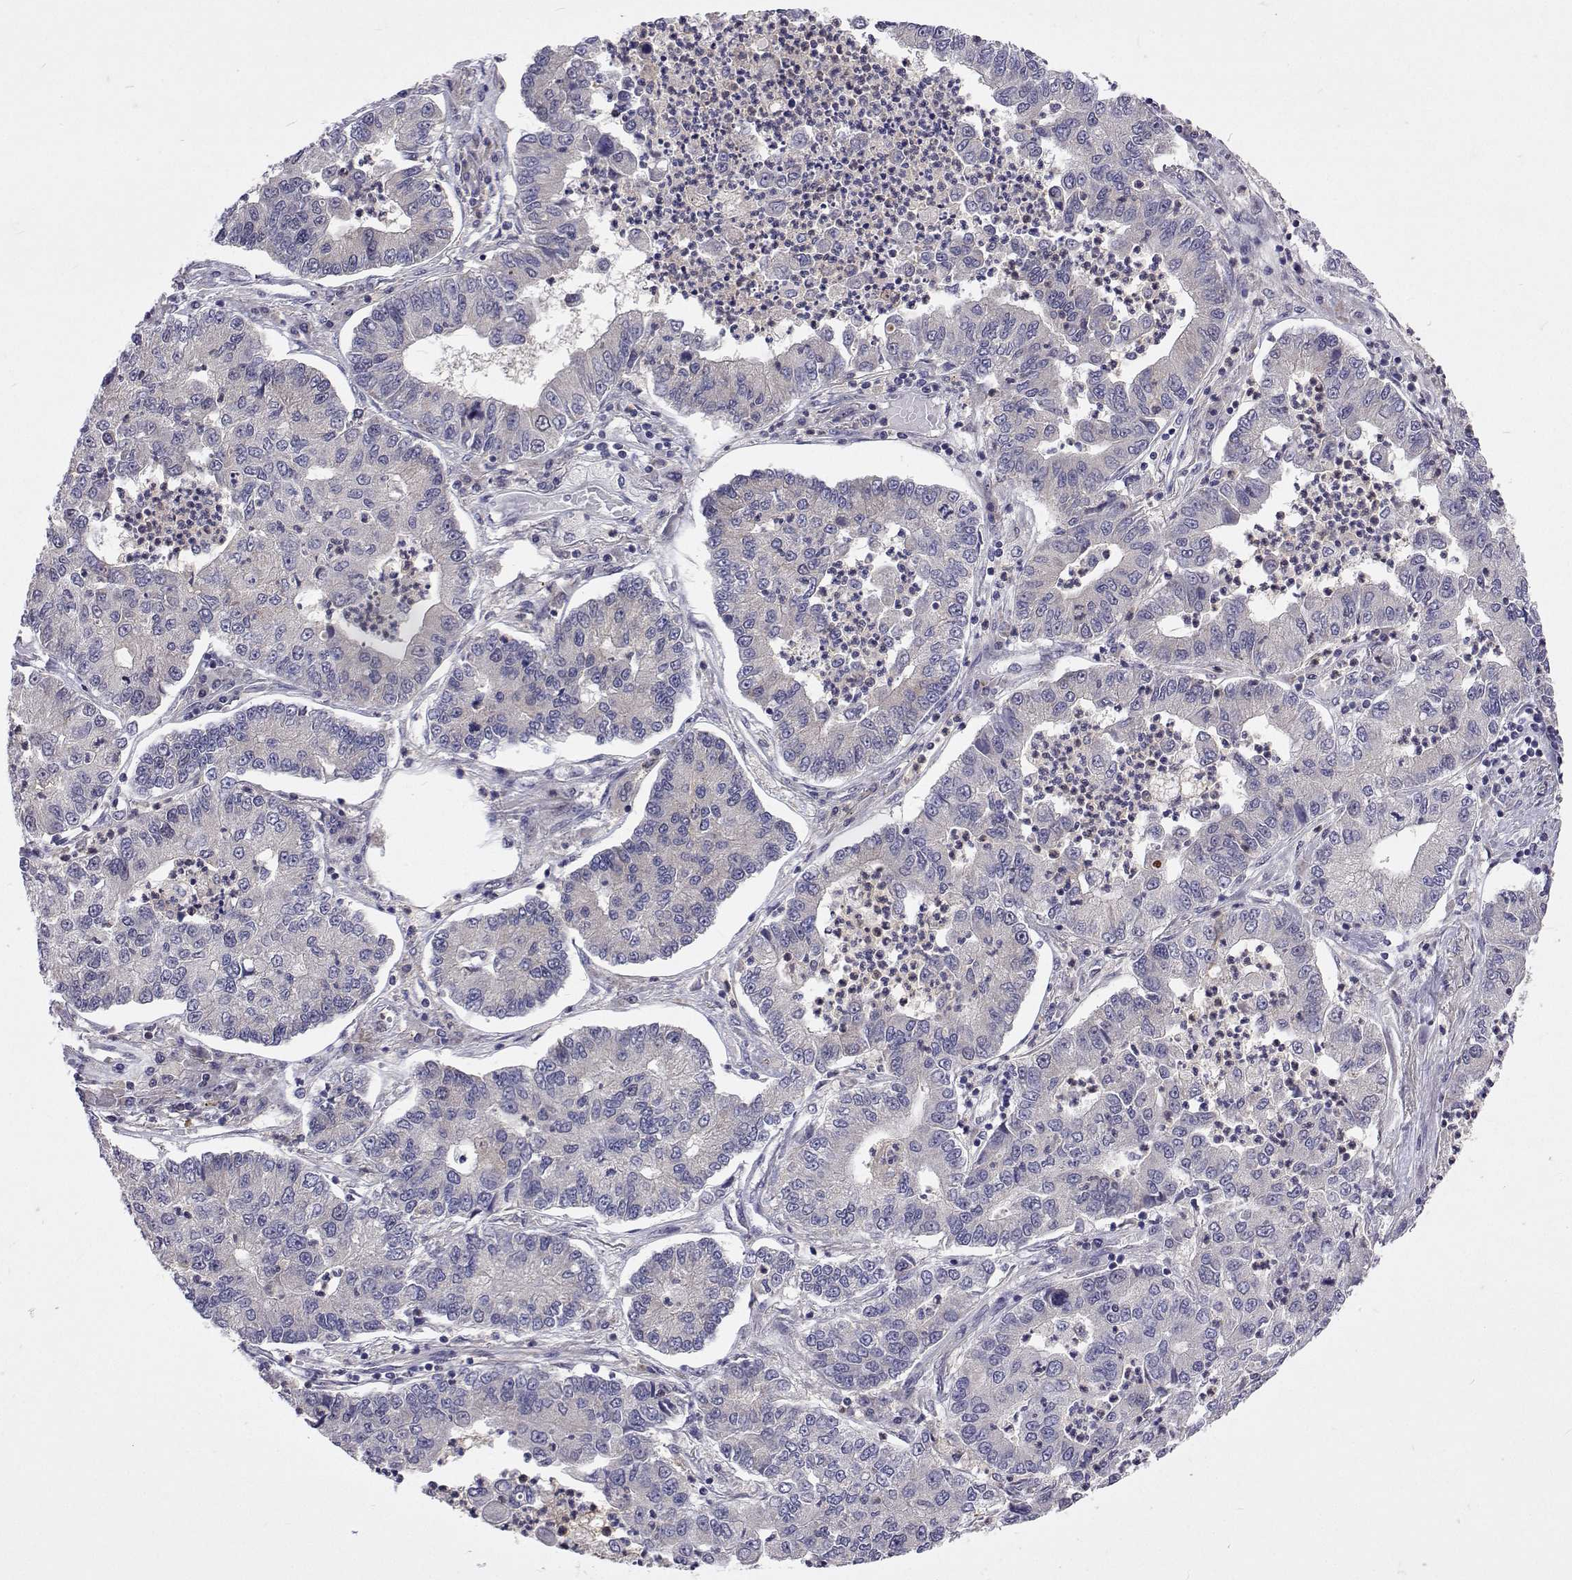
{"staining": {"intensity": "negative", "quantity": "none", "location": "none"}, "tissue": "lung cancer", "cell_type": "Tumor cells", "image_type": "cancer", "snomed": [{"axis": "morphology", "description": "Adenocarcinoma, NOS"}, {"axis": "topography", "description": "Lung"}], "caption": "DAB immunohistochemical staining of human lung cancer shows no significant staining in tumor cells.", "gene": "DHTKD1", "patient": {"sex": "female", "age": 57}}